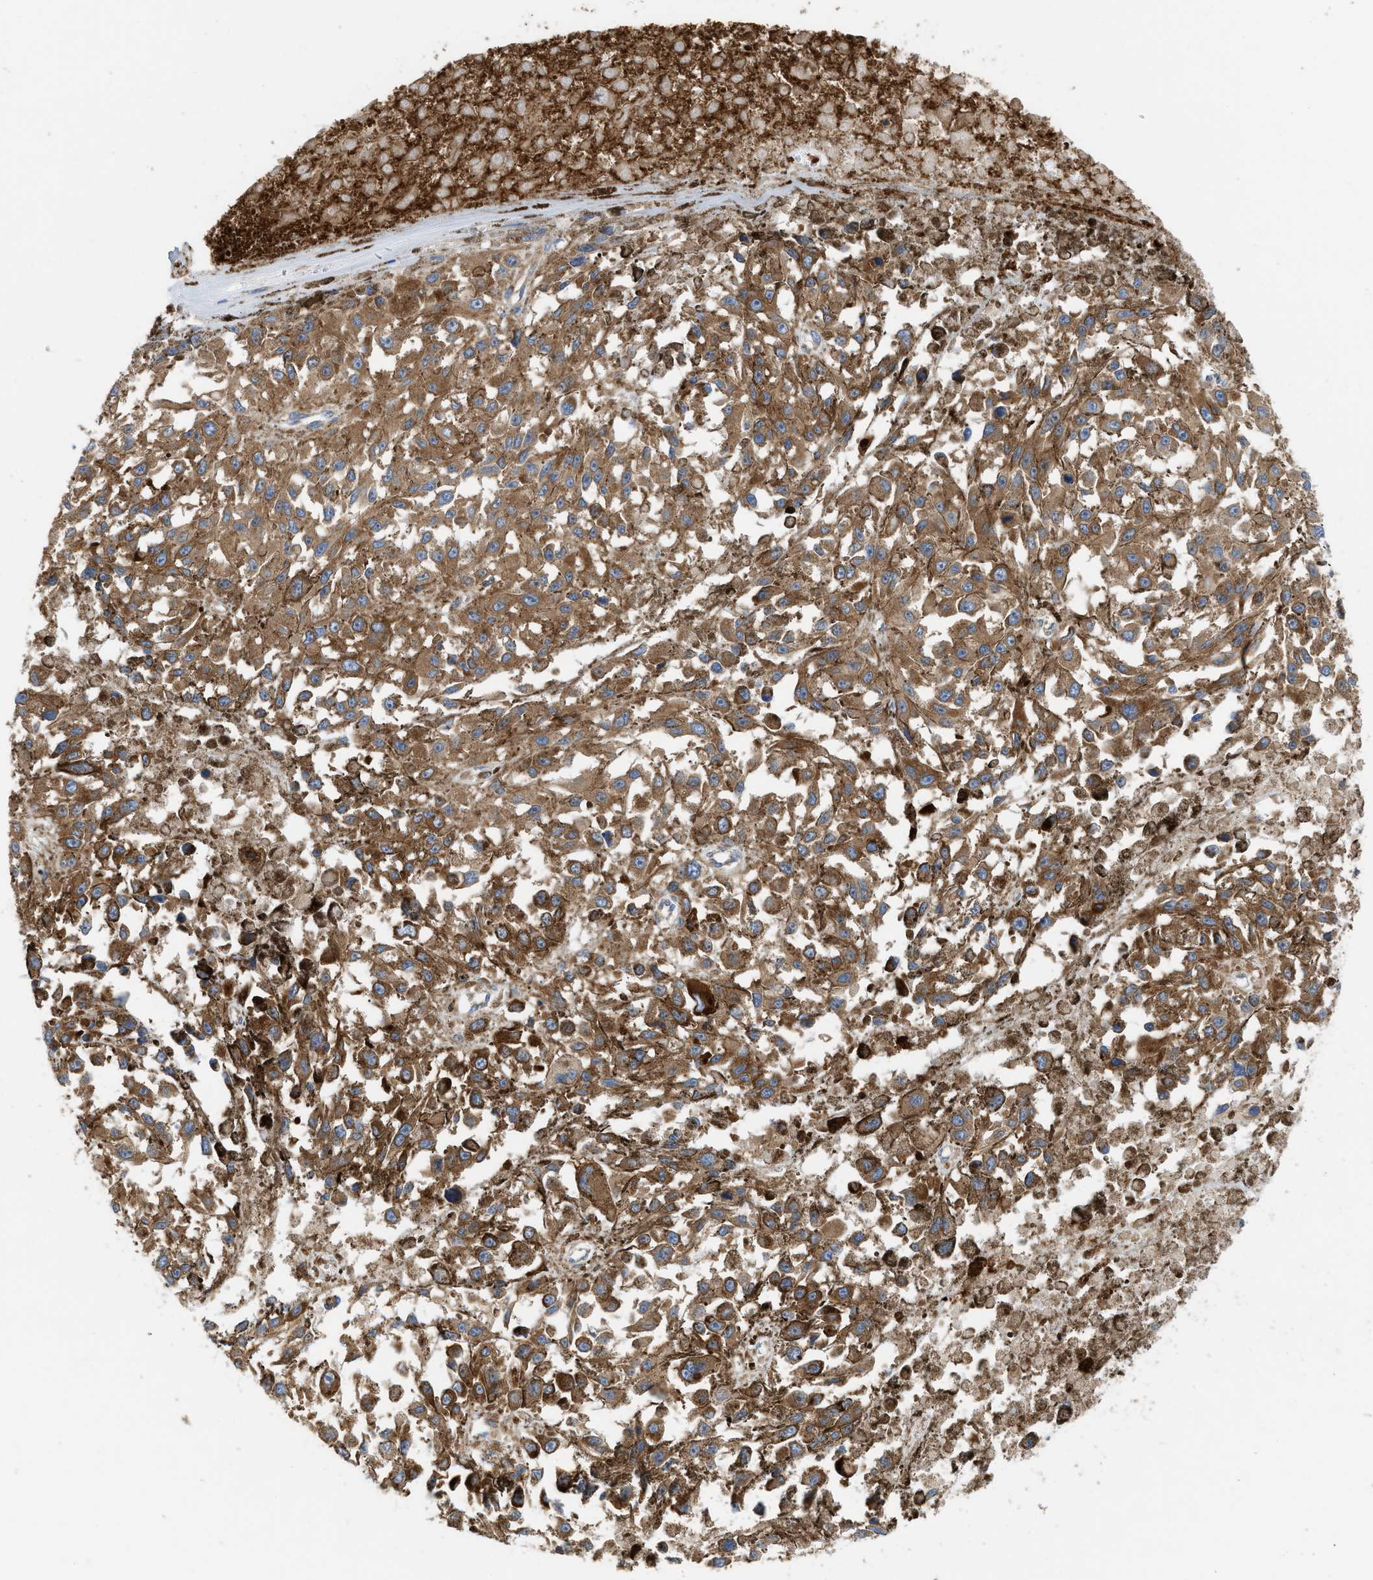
{"staining": {"intensity": "moderate", "quantity": ">75%", "location": "cytoplasmic/membranous"}, "tissue": "melanoma", "cell_type": "Tumor cells", "image_type": "cancer", "snomed": [{"axis": "morphology", "description": "Malignant melanoma, Metastatic site"}, {"axis": "topography", "description": "Lymph node"}], "caption": "Malignant melanoma (metastatic site) was stained to show a protein in brown. There is medium levels of moderate cytoplasmic/membranous expression in about >75% of tumor cells.", "gene": "GPAT4", "patient": {"sex": "male", "age": 59}}